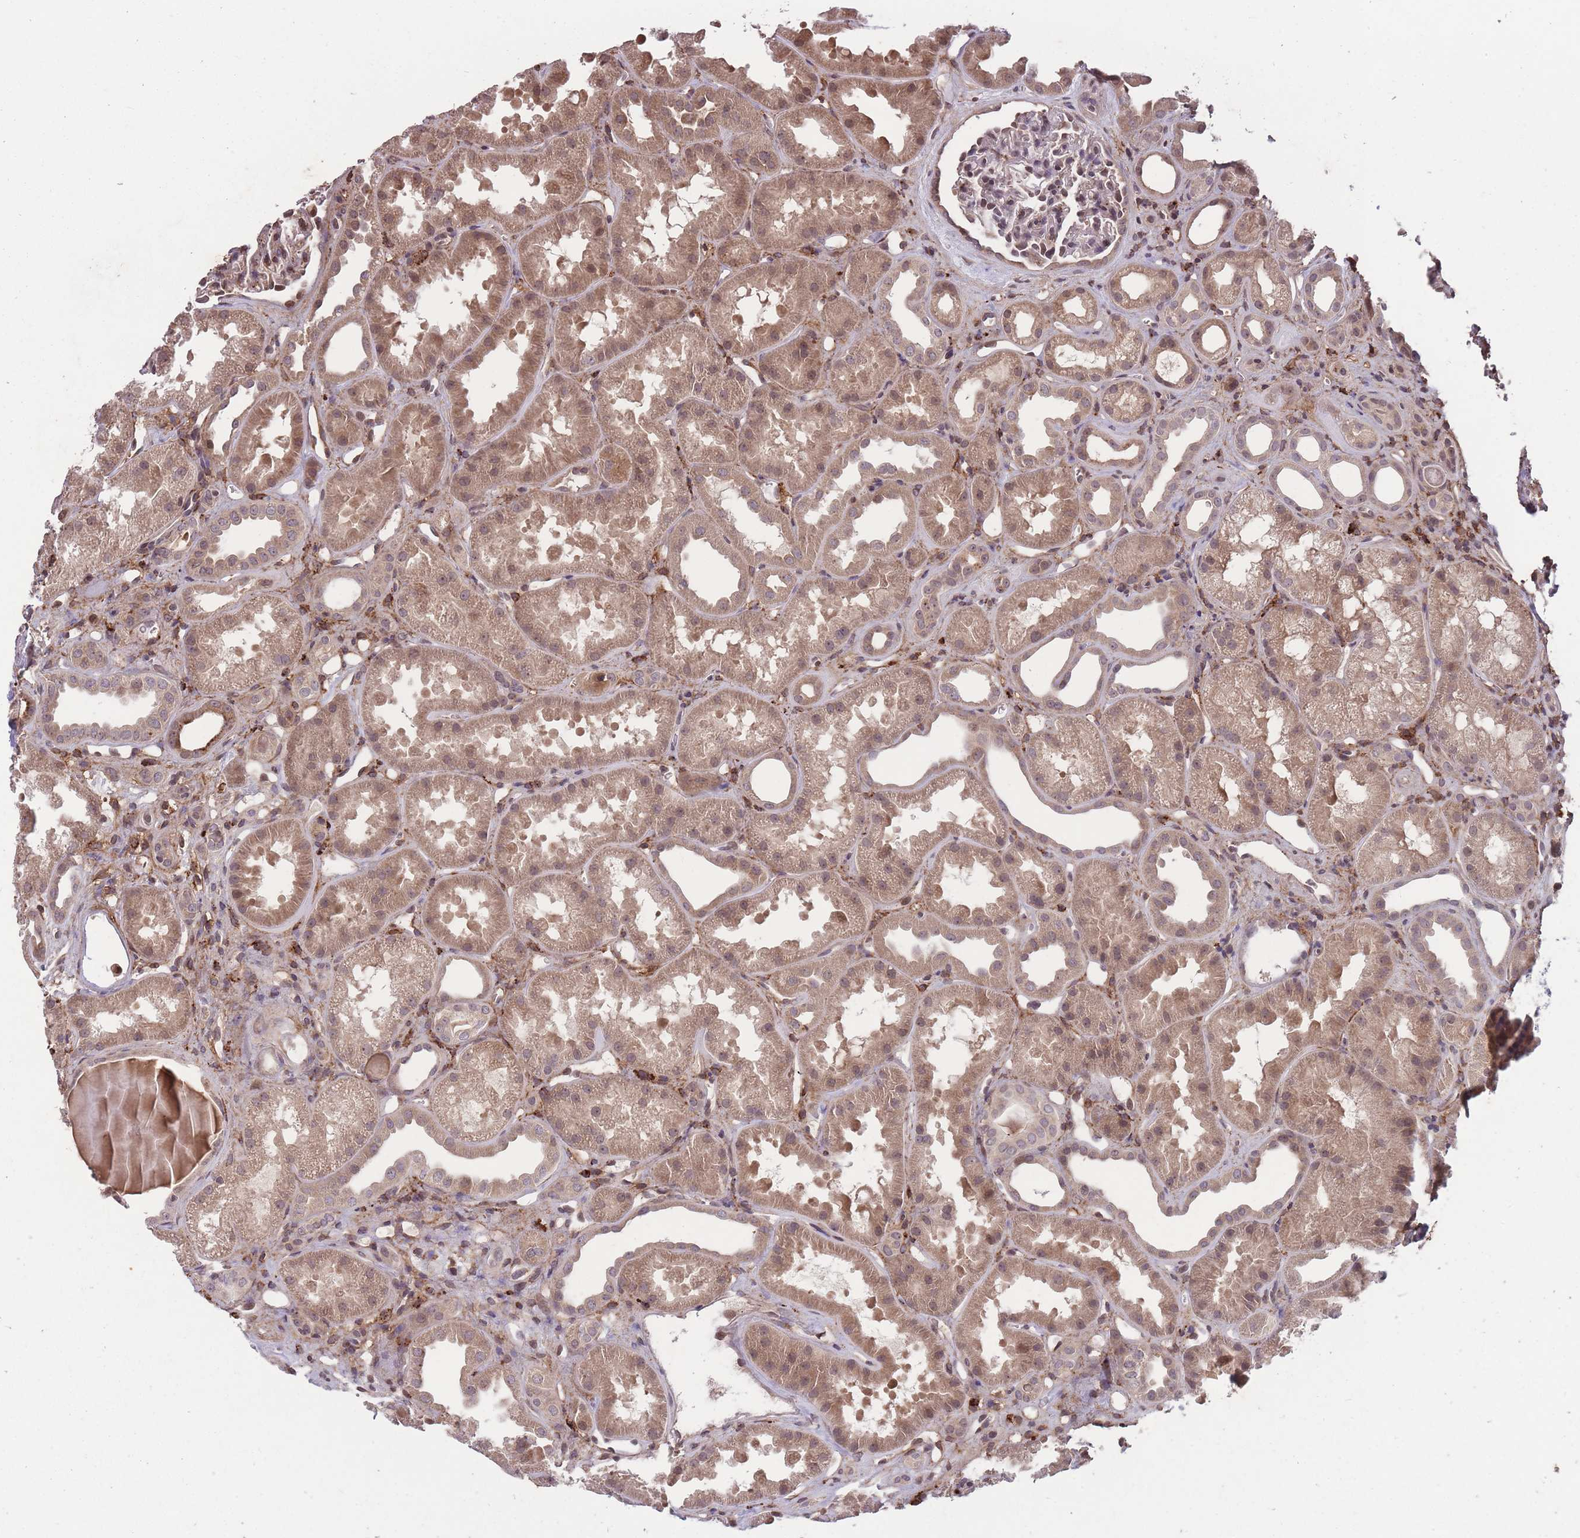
{"staining": {"intensity": "moderate", "quantity": "25%-75%", "location": "nuclear"}, "tissue": "kidney", "cell_type": "Cells in glomeruli", "image_type": "normal", "snomed": [{"axis": "morphology", "description": "Normal tissue, NOS"}, {"axis": "topography", "description": "Kidney"}], "caption": "IHC of benign human kidney exhibits medium levels of moderate nuclear positivity in about 25%-75% of cells in glomeruli.", "gene": "GGT5", "patient": {"sex": "male", "age": 61}}